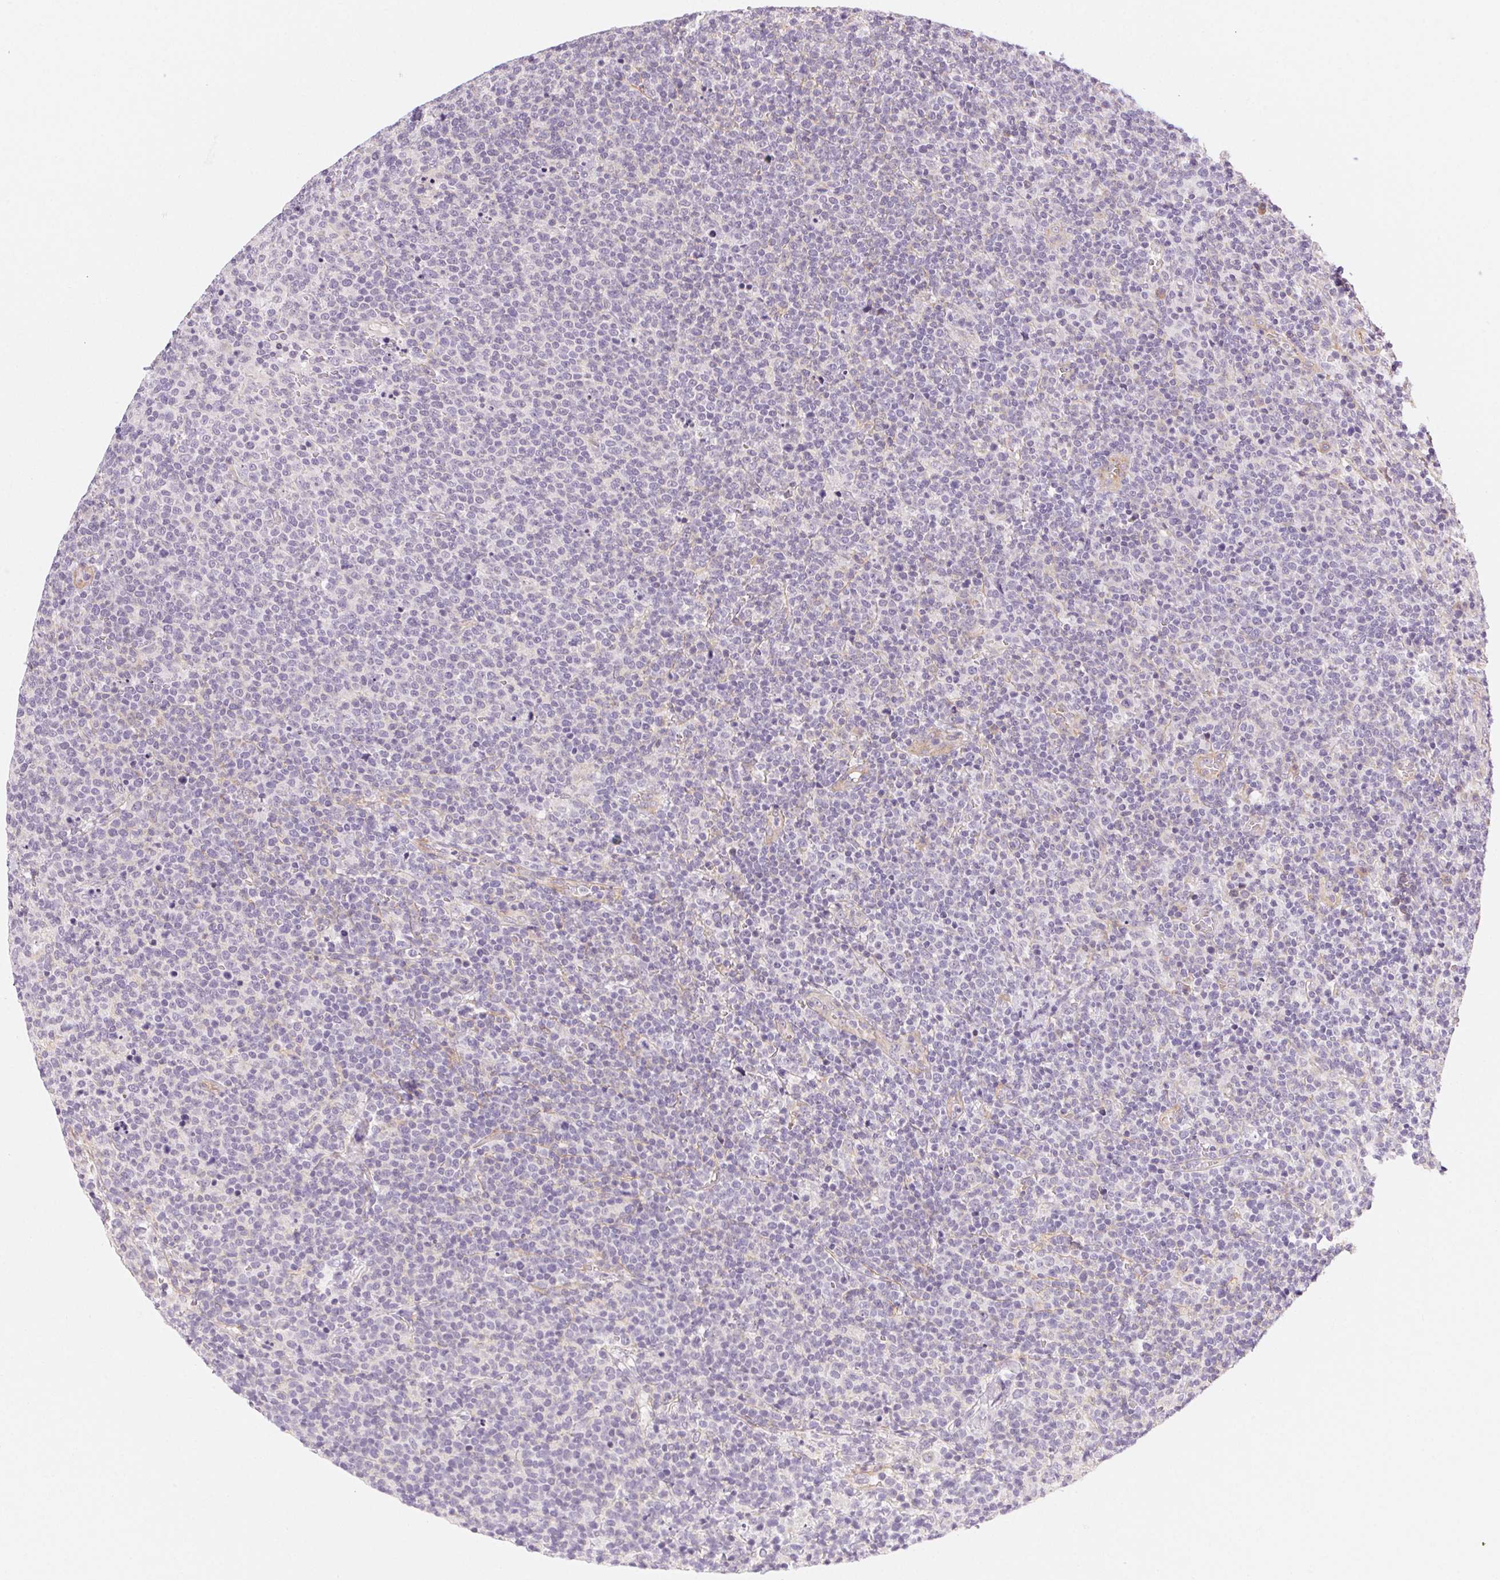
{"staining": {"intensity": "negative", "quantity": "none", "location": "none"}, "tissue": "lymphoma", "cell_type": "Tumor cells", "image_type": "cancer", "snomed": [{"axis": "morphology", "description": "Malignant lymphoma, non-Hodgkin's type, High grade"}, {"axis": "topography", "description": "Lymph node"}], "caption": "High power microscopy histopathology image of an immunohistochemistry histopathology image of lymphoma, revealing no significant expression in tumor cells. (Stains: DAB immunohistochemistry with hematoxylin counter stain, Microscopy: brightfield microscopy at high magnification).", "gene": "CSN1S1", "patient": {"sex": "male", "age": 61}}